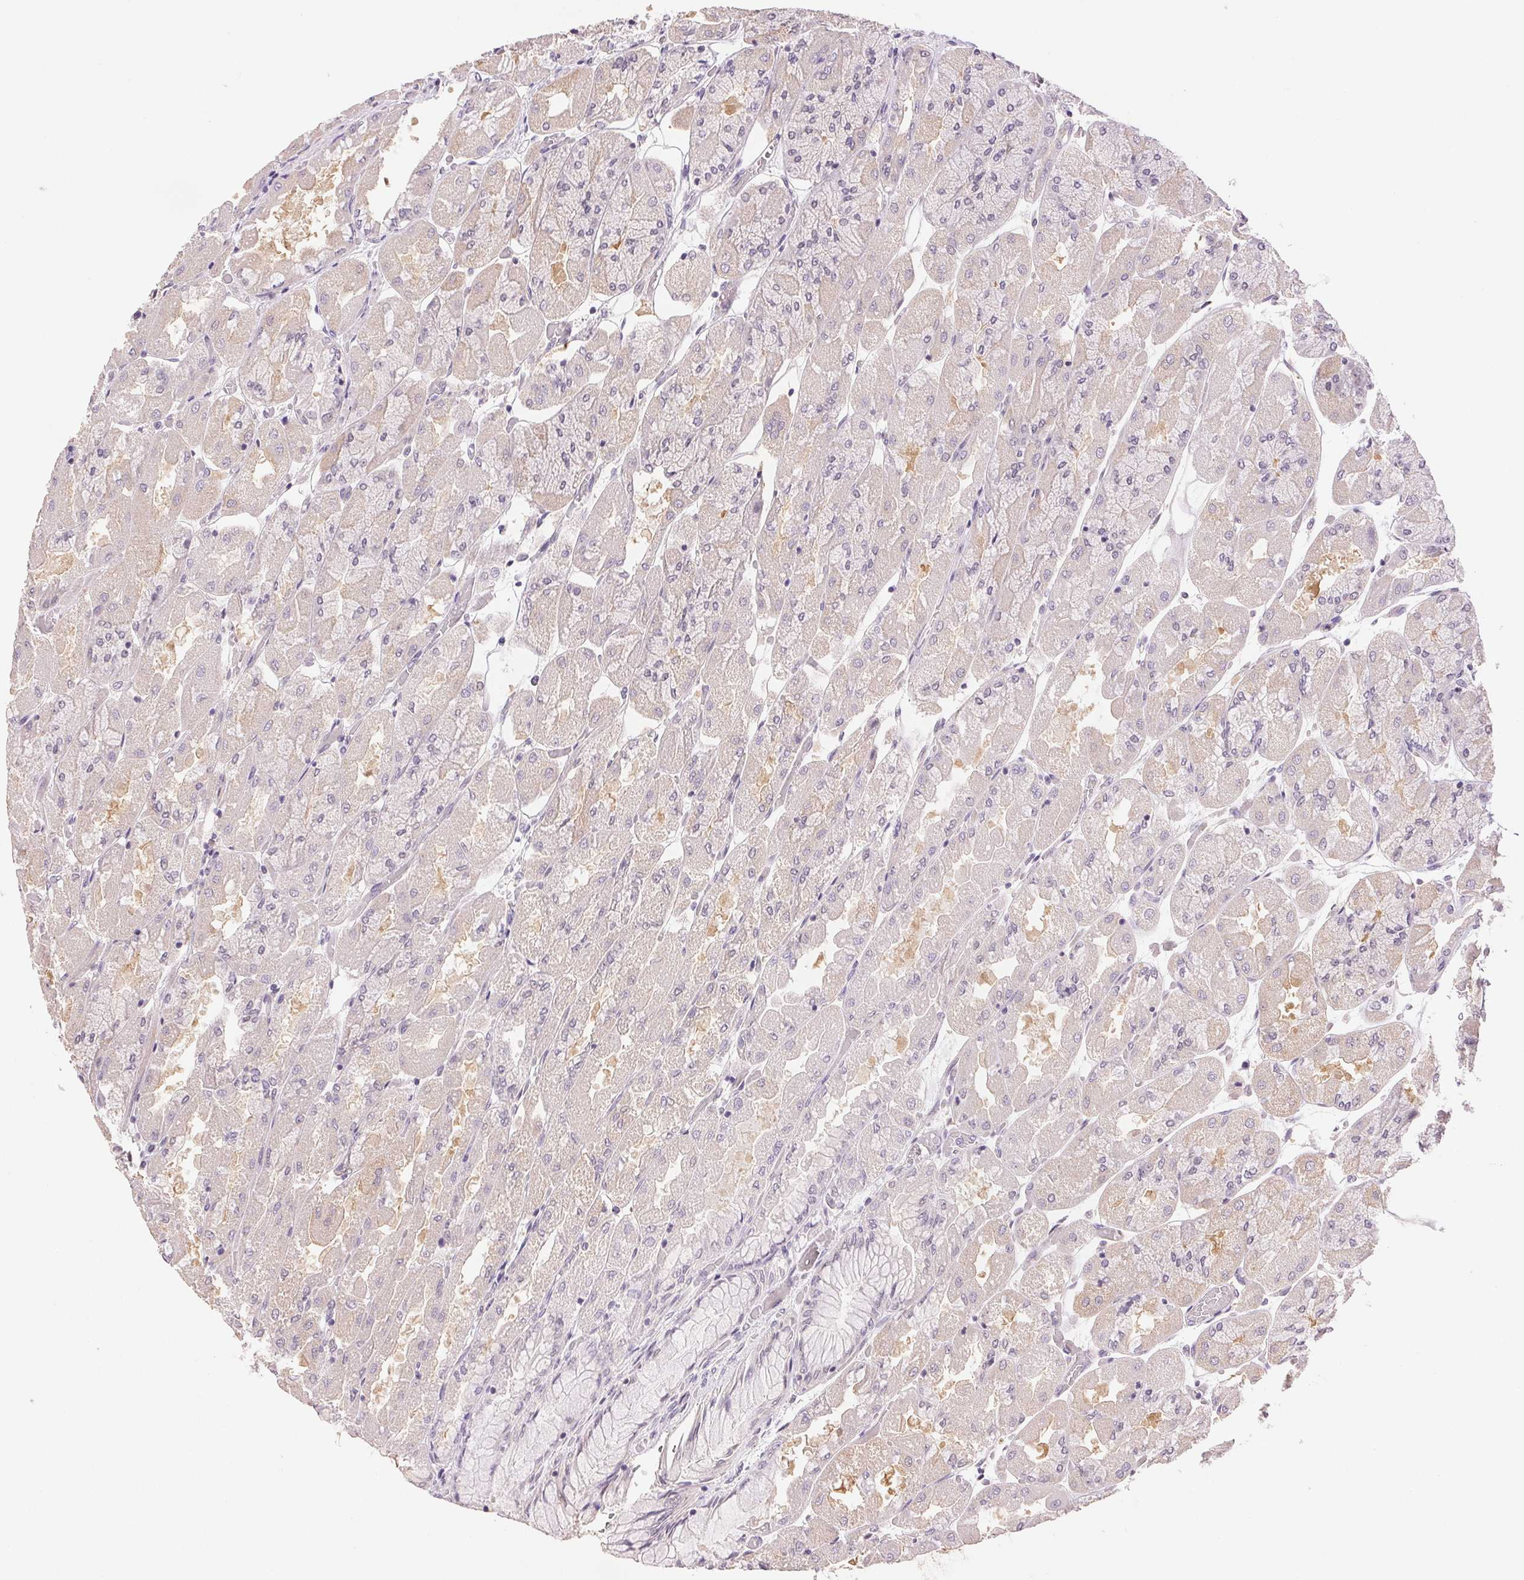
{"staining": {"intensity": "weak", "quantity": "25%-75%", "location": "cytoplasmic/membranous"}, "tissue": "stomach", "cell_type": "Glandular cells", "image_type": "normal", "snomed": [{"axis": "morphology", "description": "Normal tissue, NOS"}, {"axis": "topography", "description": "Stomach"}], "caption": "Immunohistochemistry histopathology image of normal stomach: human stomach stained using immunohistochemistry shows low levels of weak protein expression localized specifically in the cytoplasmic/membranous of glandular cells, appearing as a cytoplasmic/membranous brown color.", "gene": "GYG2", "patient": {"sex": "female", "age": 61}}